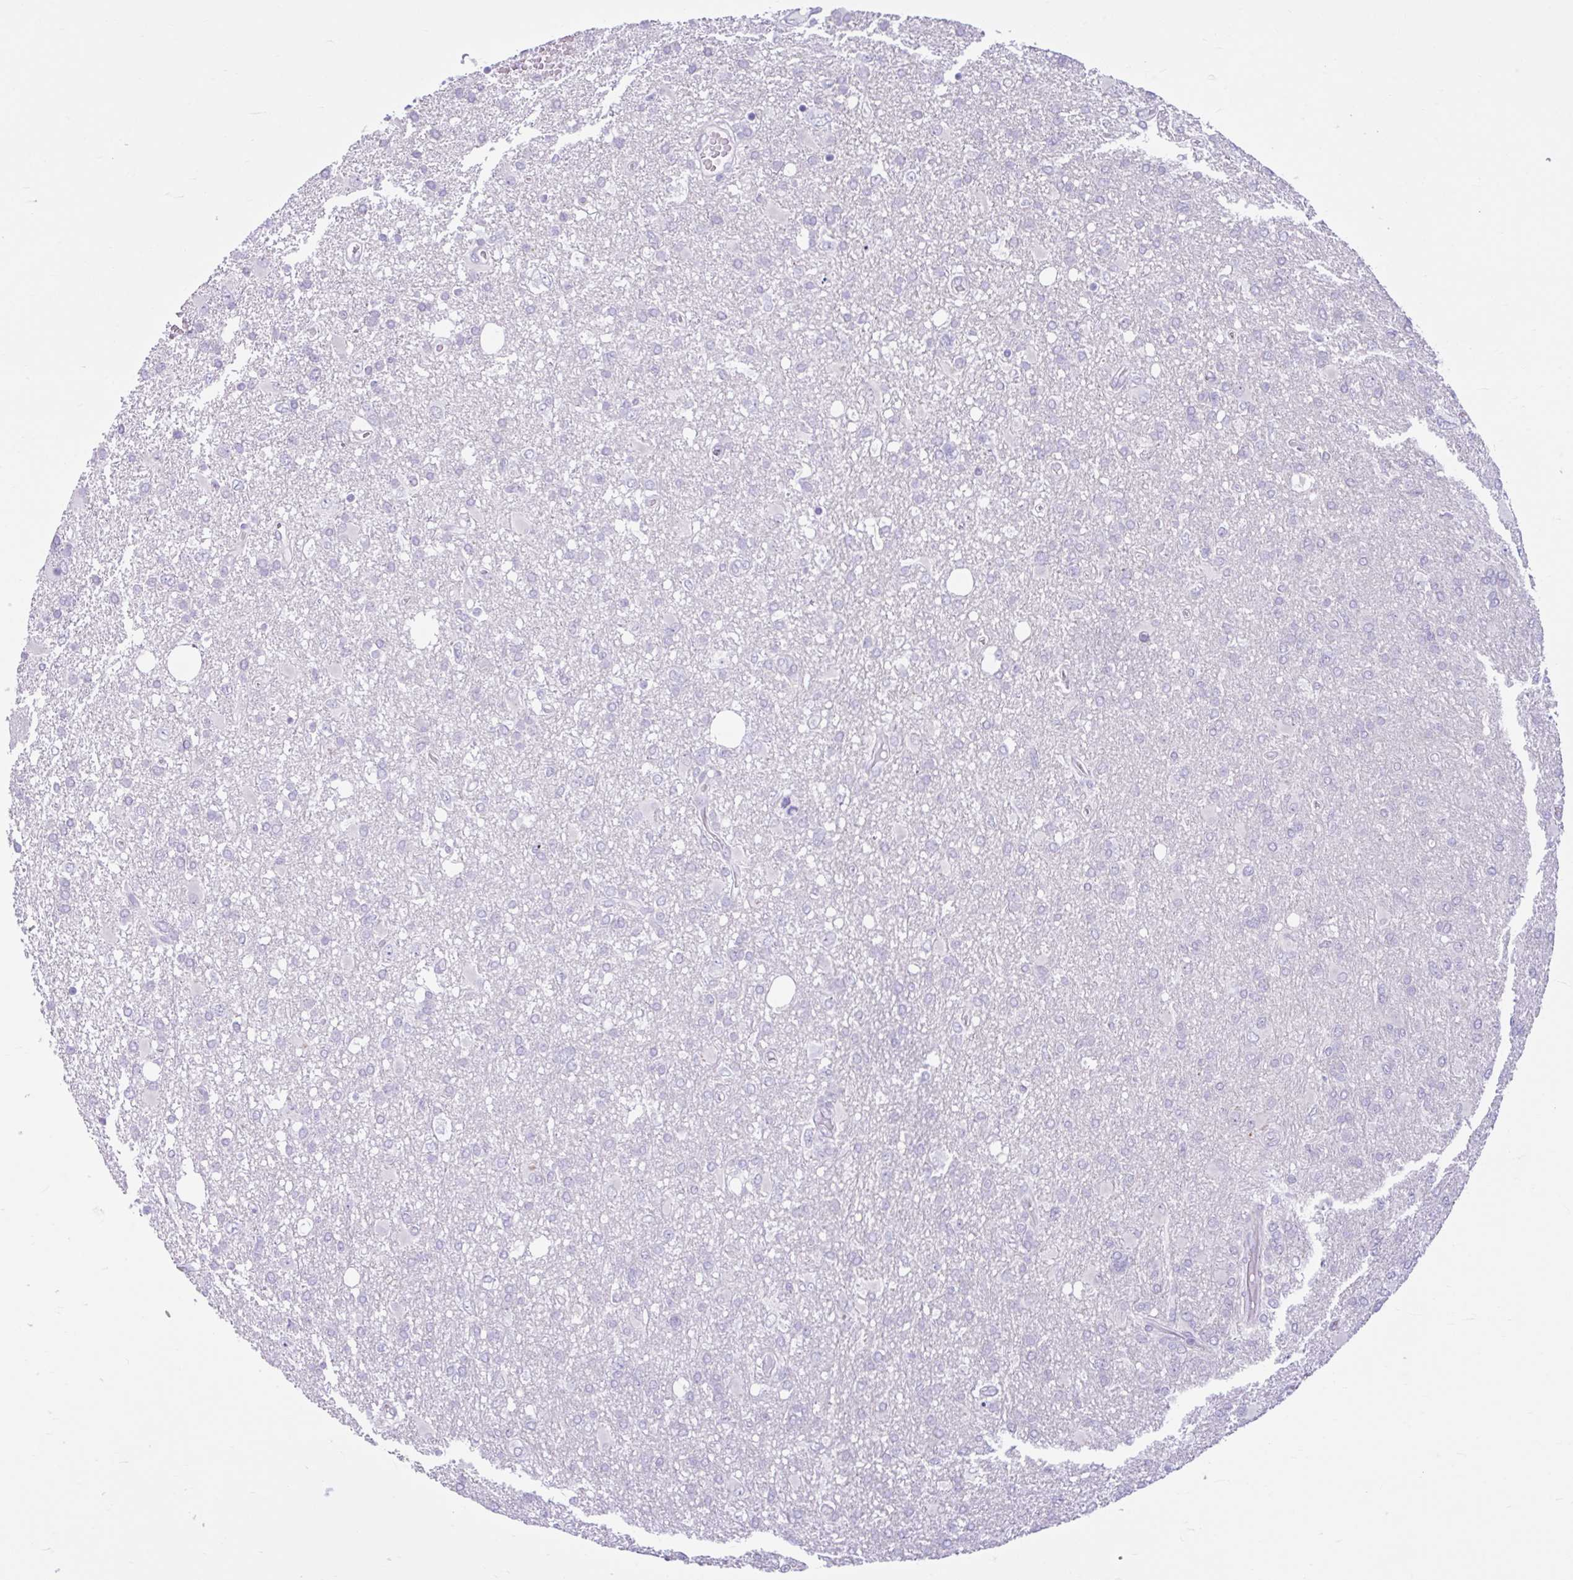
{"staining": {"intensity": "negative", "quantity": "none", "location": "none"}, "tissue": "glioma", "cell_type": "Tumor cells", "image_type": "cancer", "snomed": [{"axis": "morphology", "description": "Glioma, malignant, High grade"}, {"axis": "topography", "description": "Brain"}], "caption": "This is an immunohistochemistry micrograph of human malignant glioma (high-grade). There is no staining in tumor cells.", "gene": "FAM153A", "patient": {"sex": "male", "age": 61}}